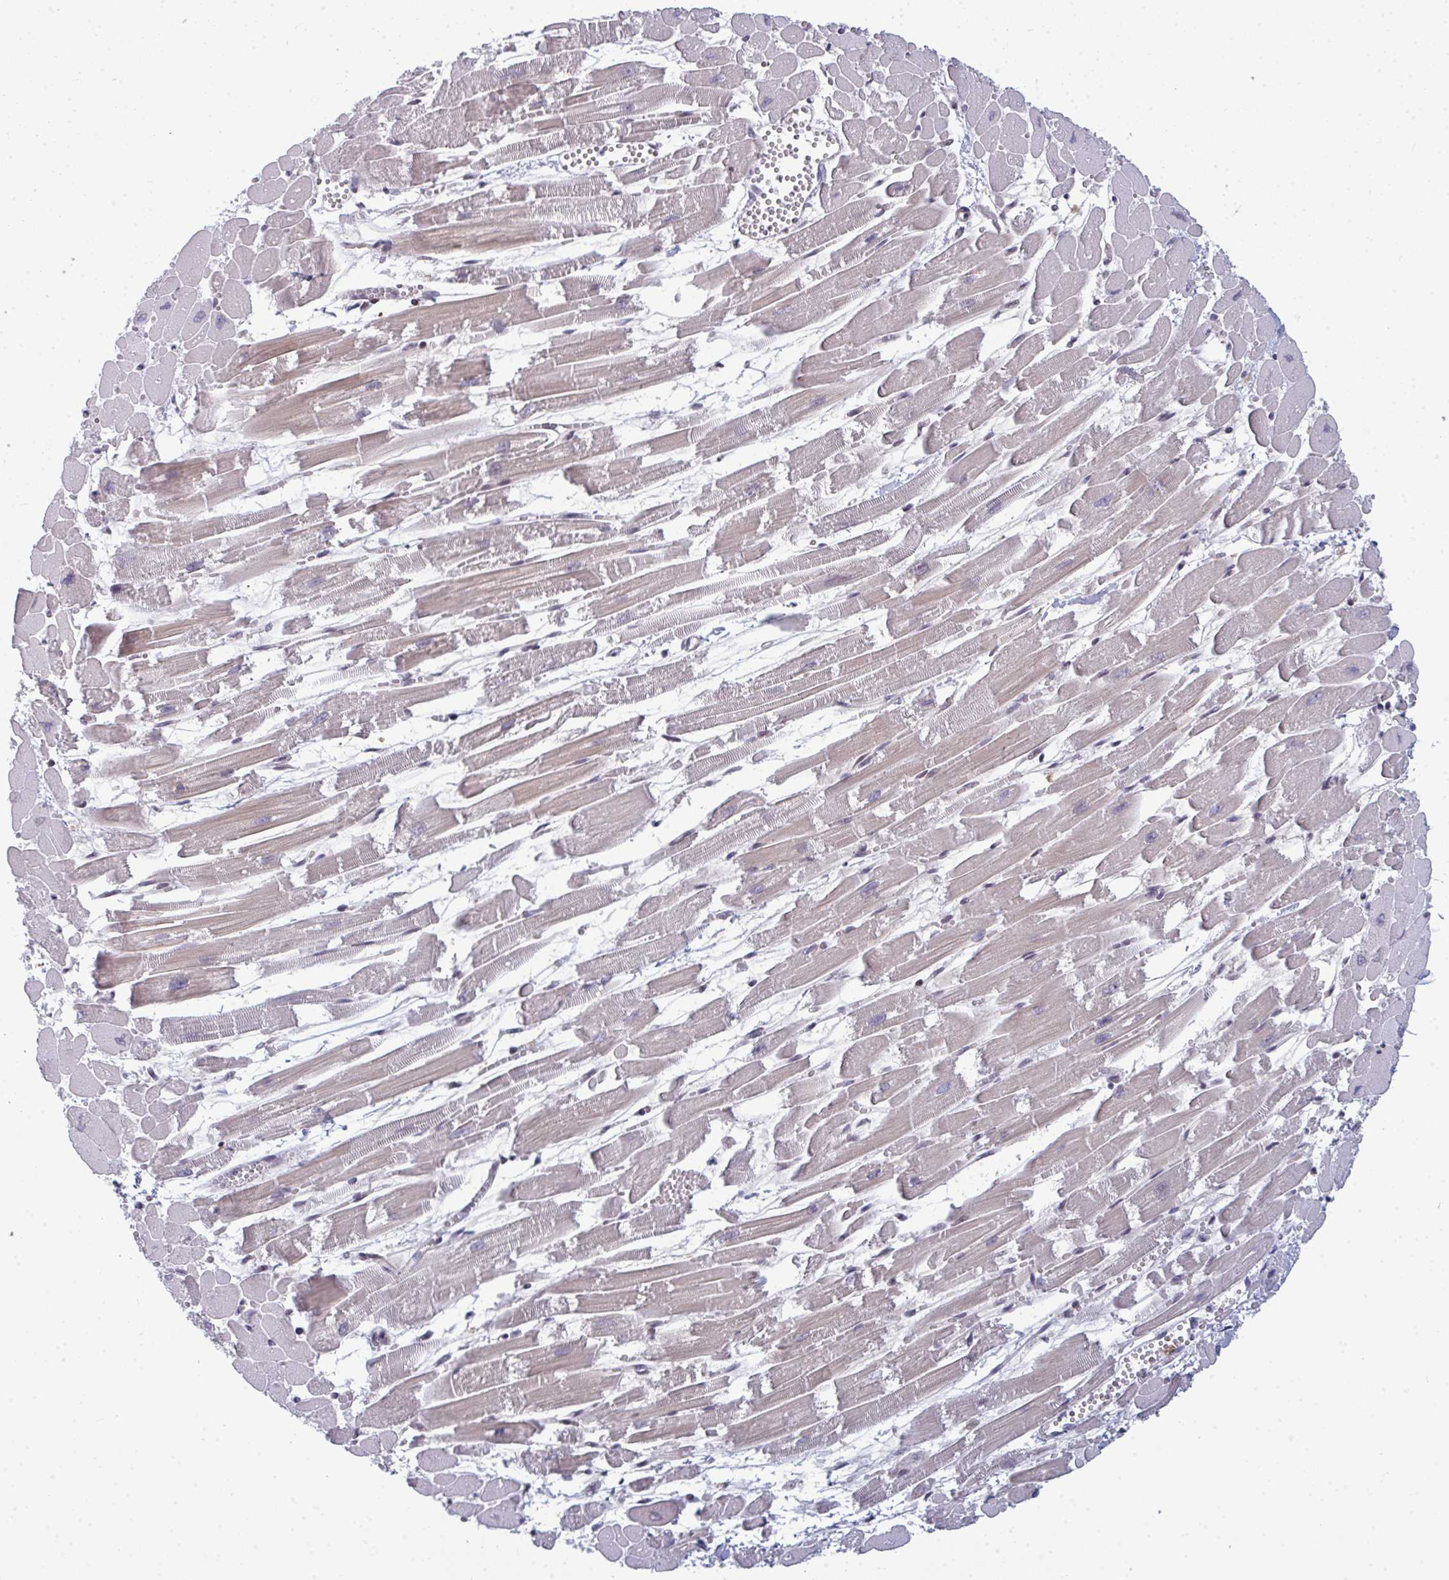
{"staining": {"intensity": "weak", "quantity": "<25%", "location": "cytoplasmic/membranous,nuclear"}, "tissue": "heart muscle", "cell_type": "Cardiomyocytes", "image_type": "normal", "snomed": [{"axis": "morphology", "description": "Normal tissue, NOS"}, {"axis": "topography", "description": "Heart"}], "caption": "A photomicrograph of heart muscle stained for a protein shows no brown staining in cardiomyocytes.", "gene": "ATF1", "patient": {"sex": "female", "age": 52}}